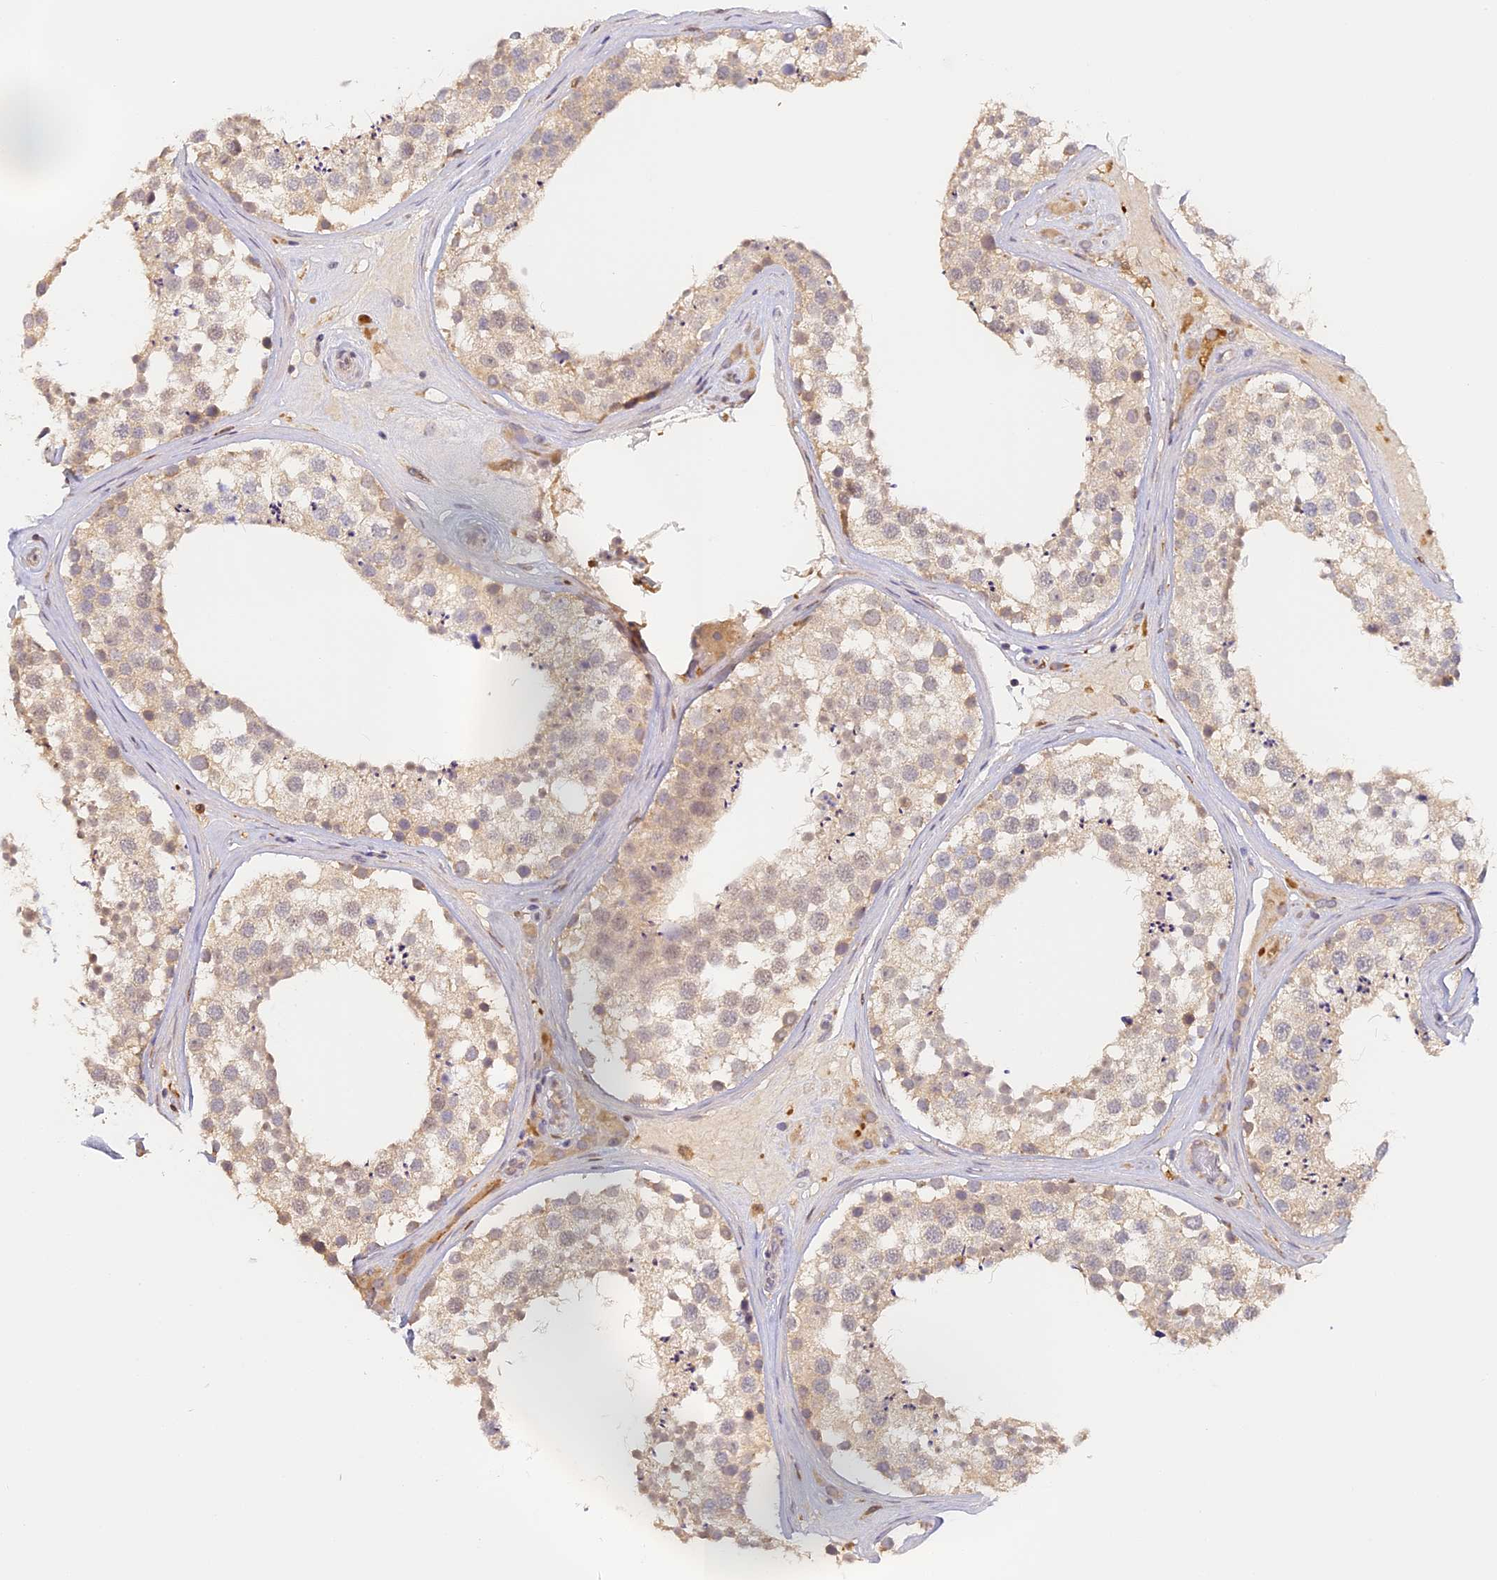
{"staining": {"intensity": "weak", "quantity": ">75%", "location": "cytoplasmic/membranous"}, "tissue": "testis", "cell_type": "Cells in seminiferous ducts", "image_type": "normal", "snomed": [{"axis": "morphology", "description": "Normal tissue, NOS"}, {"axis": "topography", "description": "Testis"}], "caption": "The histopathology image demonstrates a brown stain indicating the presence of a protein in the cytoplasmic/membranous of cells in seminiferous ducts in testis. (DAB IHC, brown staining for protein, blue staining for nuclei).", "gene": "NCF4", "patient": {"sex": "male", "age": 46}}